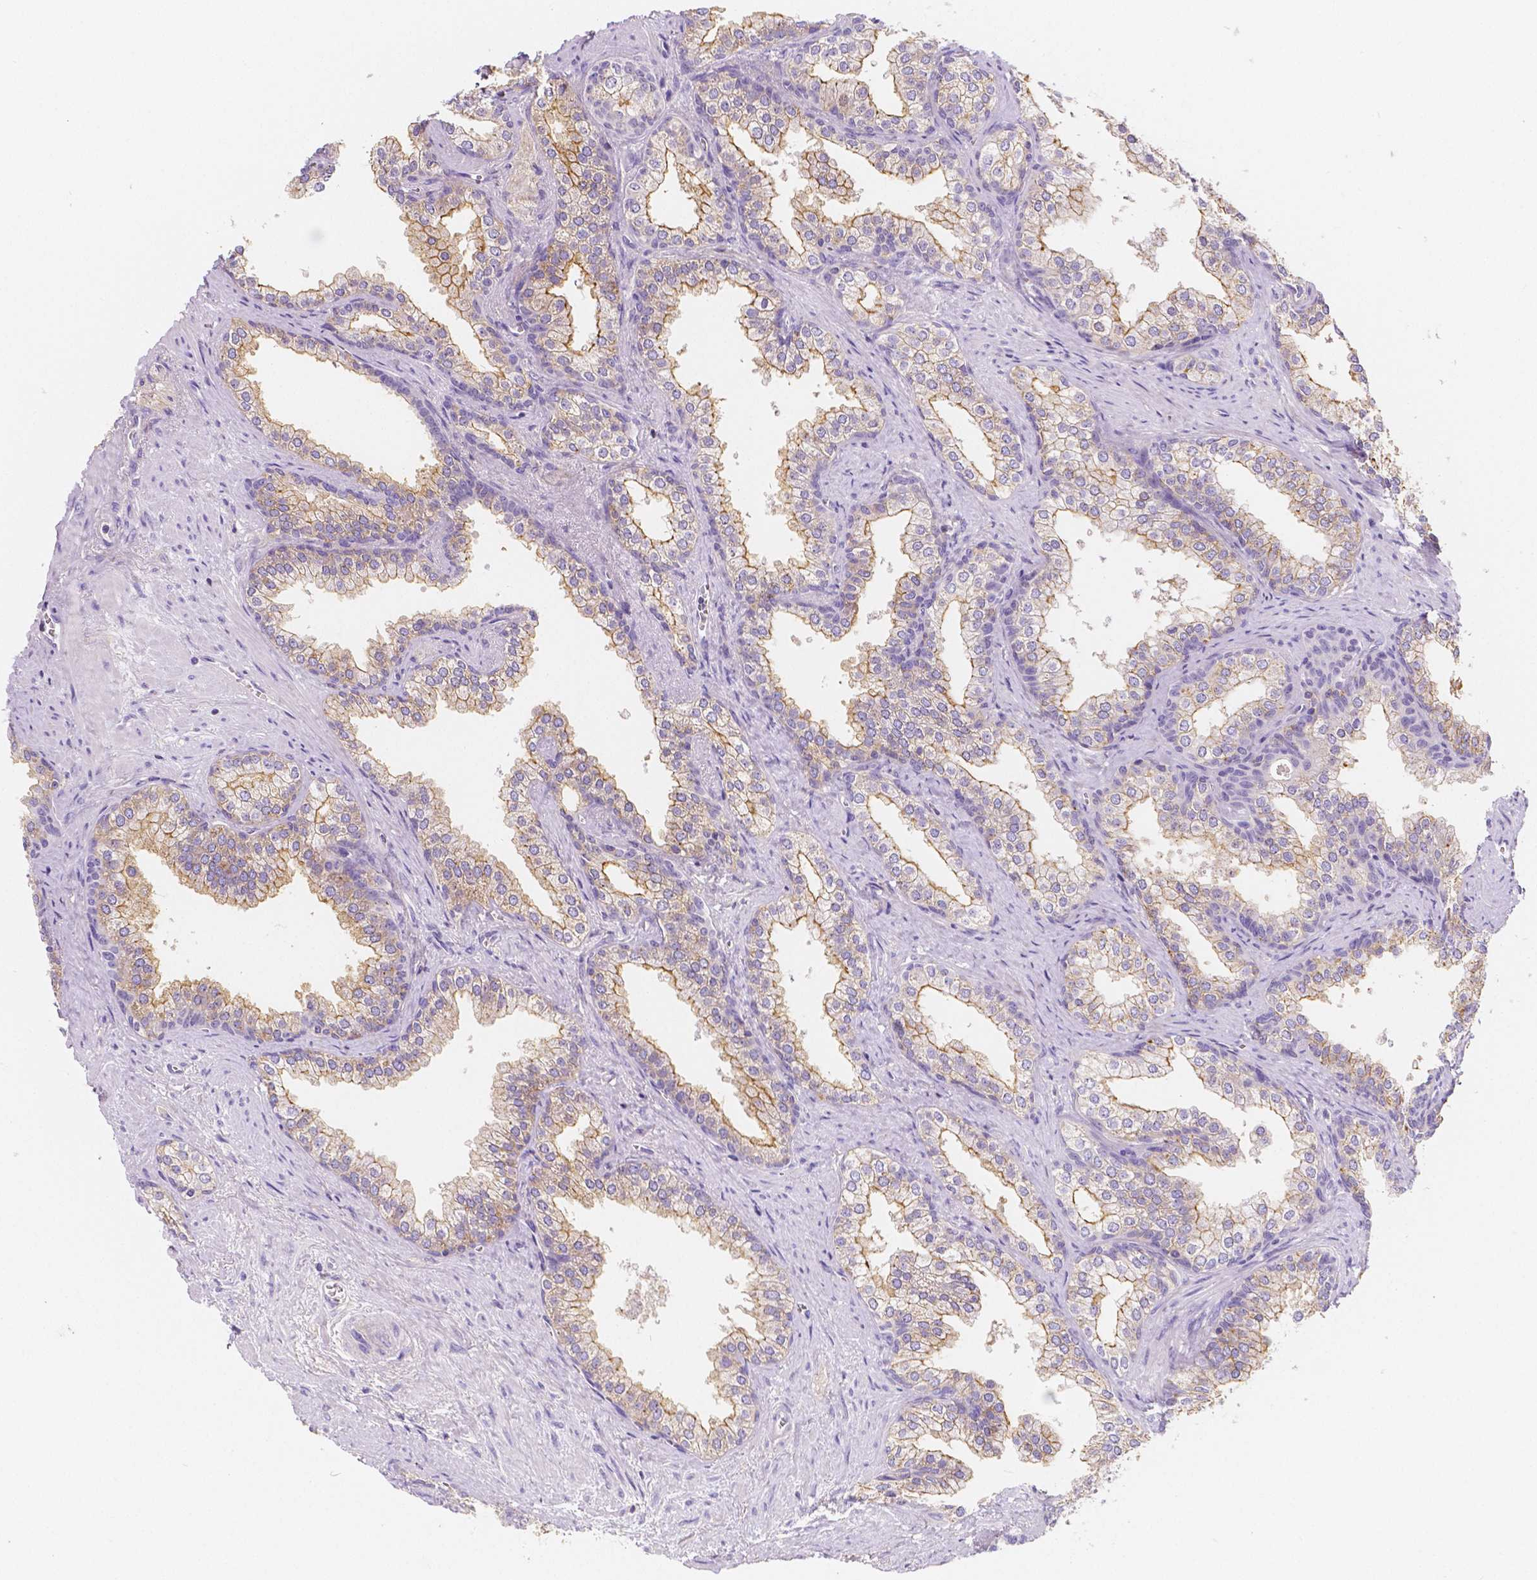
{"staining": {"intensity": "moderate", "quantity": "25%-75%", "location": "cytoplasmic/membranous"}, "tissue": "prostate", "cell_type": "Glandular cells", "image_type": "normal", "snomed": [{"axis": "morphology", "description": "Normal tissue, NOS"}, {"axis": "topography", "description": "Prostate"}], "caption": "Protein analysis of unremarkable prostate reveals moderate cytoplasmic/membranous staining in approximately 25%-75% of glandular cells. (brown staining indicates protein expression, while blue staining denotes nuclei).", "gene": "GABRD", "patient": {"sex": "male", "age": 79}}